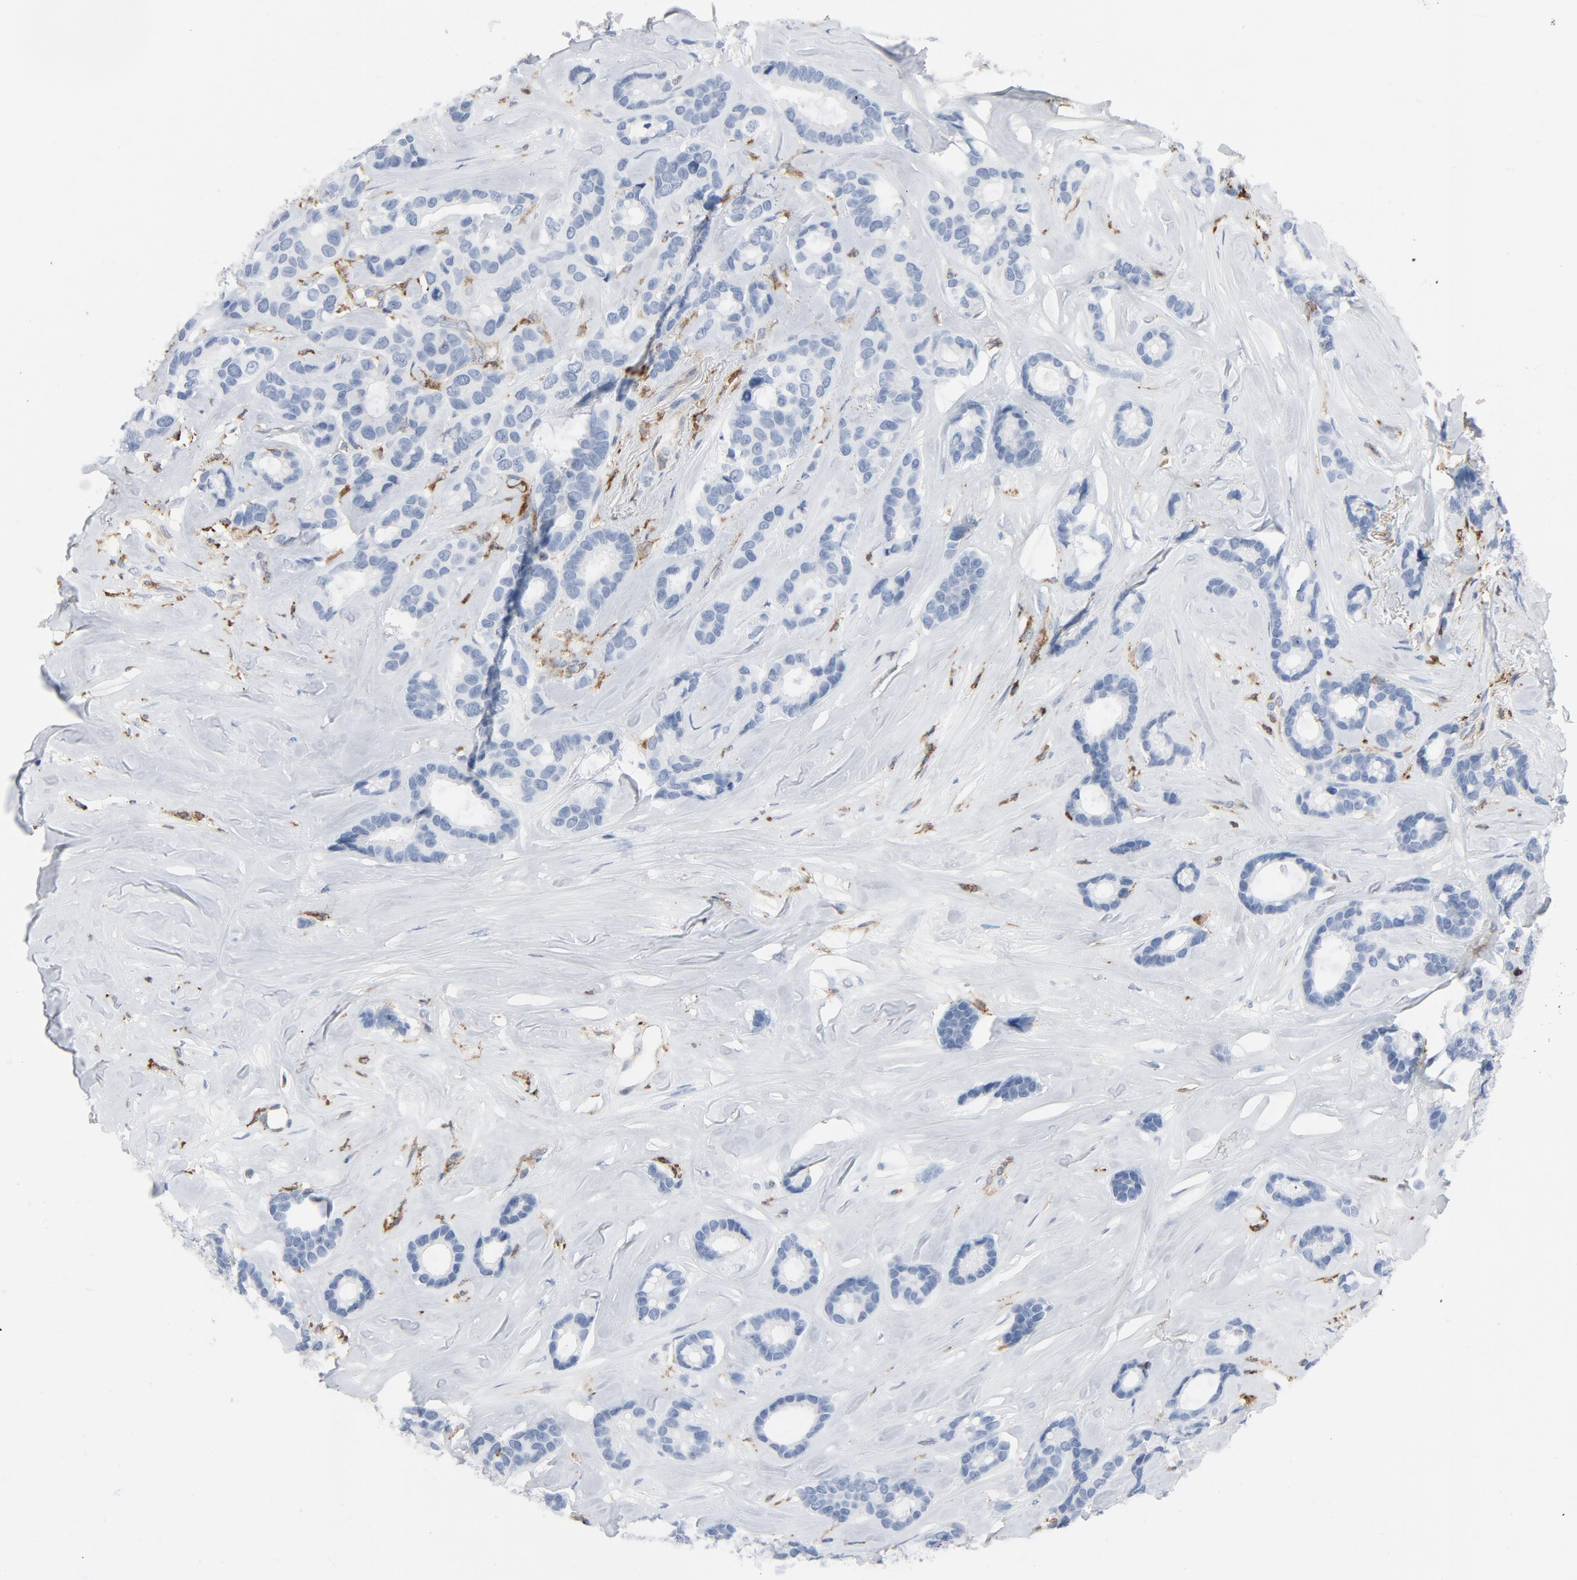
{"staining": {"intensity": "negative", "quantity": "none", "location": "none"}, "tissue": "breast cancer", "cell_type": "Tumor cells", "image_type": "cancer", "snomed": [{"axis": "morphology", "description": "Duct carcinoma"}, {"axis": "topography", "description": "Breast"}], "caption": "An immunohistochemistry histopathology image of breast cancer (intraductal carcinoma) is shown. There is no staining in tumor cells of breast cancer (intraductal carcinoma).", "gene": "LCP2", "patient": {"sex": "female", "age": 87}}